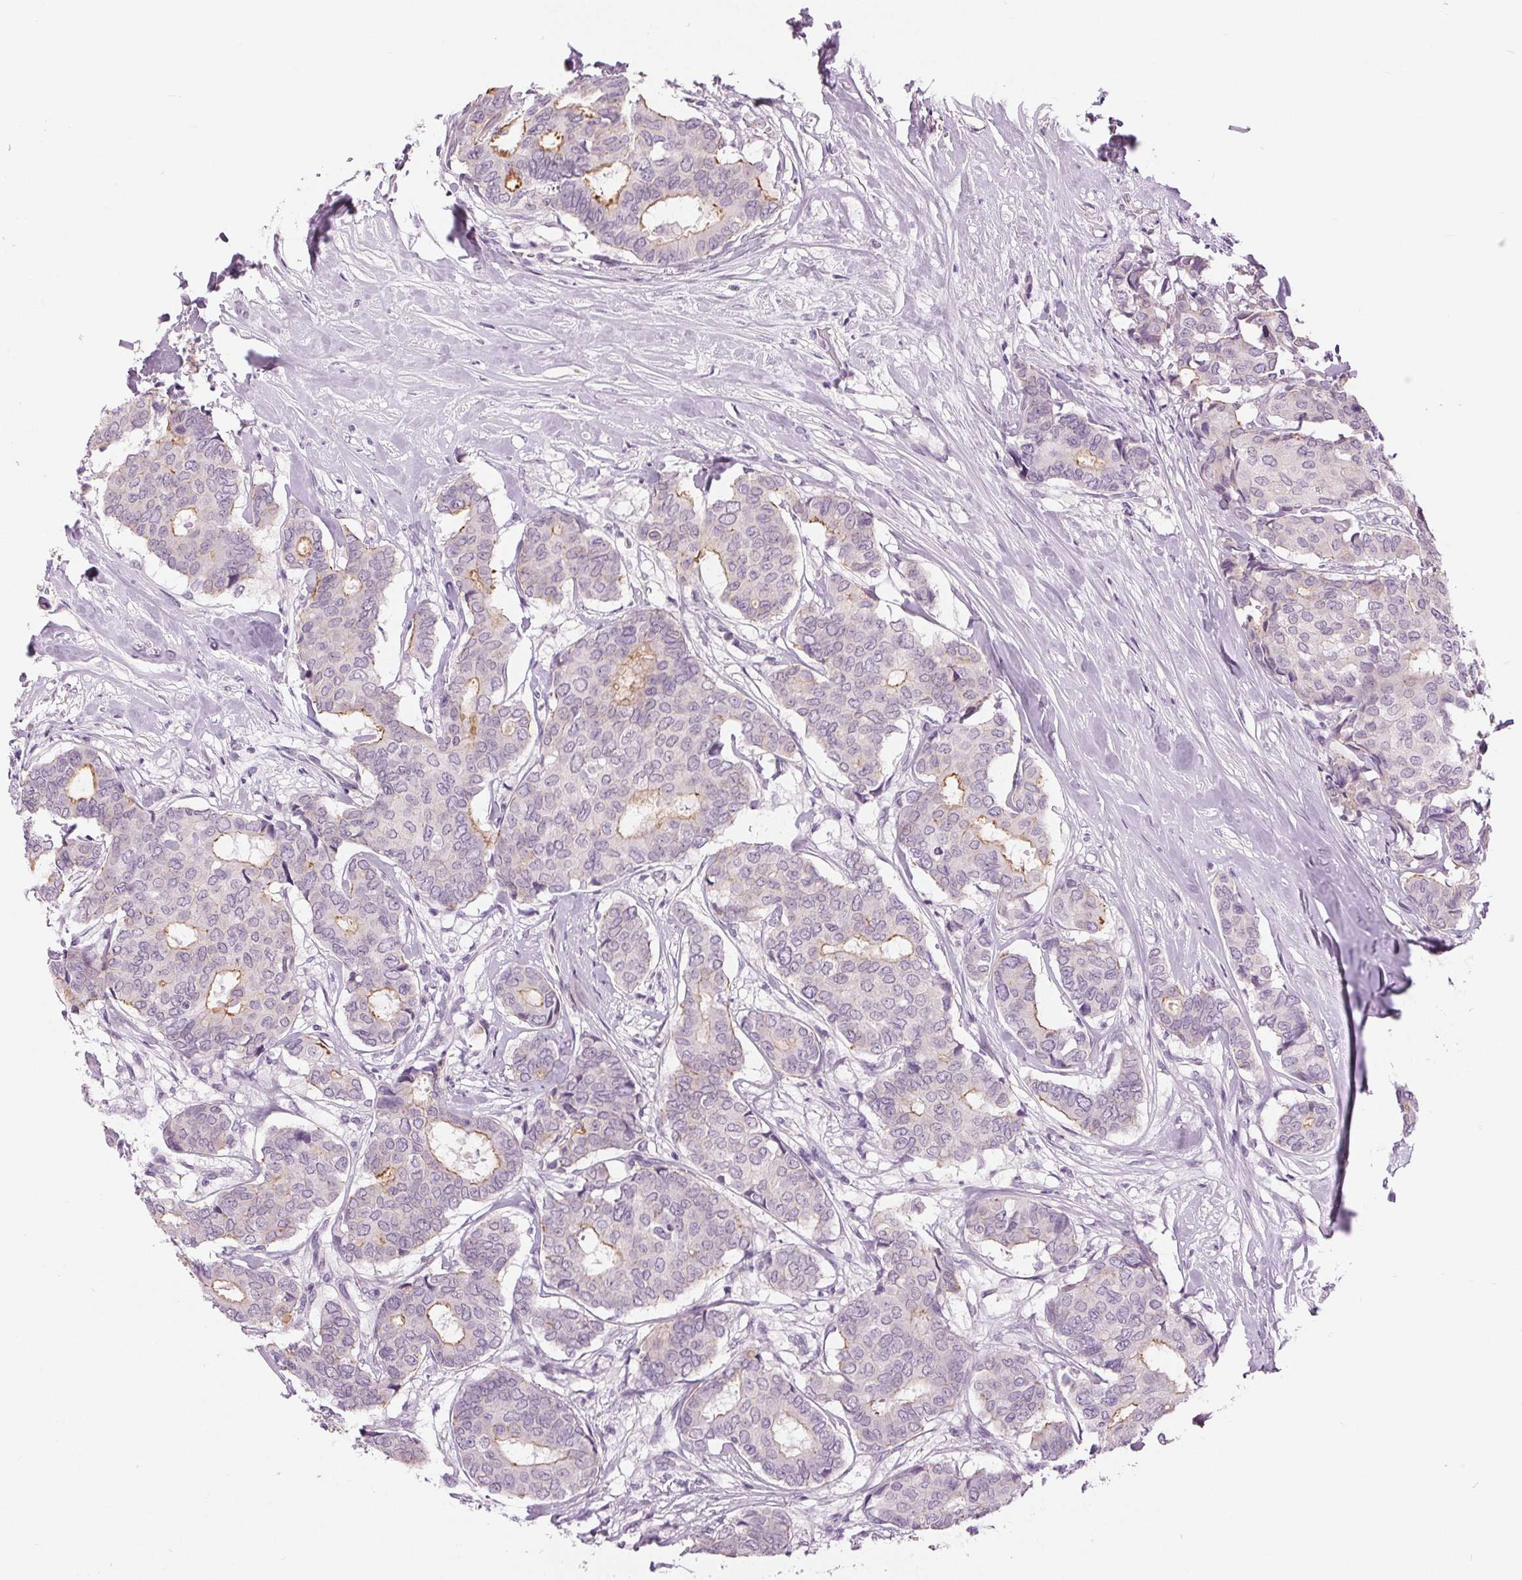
{"staining": {"intensity": "weak", "quantity": "<25%", "location": "cytoplasmic/membranous"}, "tissue": "breast cancer", "cell_type": "Tumor cells", "image_type": "cancer", "snomed": [{"axis": "morphology", "description": "Duct carcinoma"}, {"axis": "topography", "description": "Breast"}], "caption": "Immunohistochemical staining of breast cancer (intraductal carcinoma) displays no significant staining in tumor cells.", "gene": "MISP", "patient": {"sex": "female", "age": 75}}